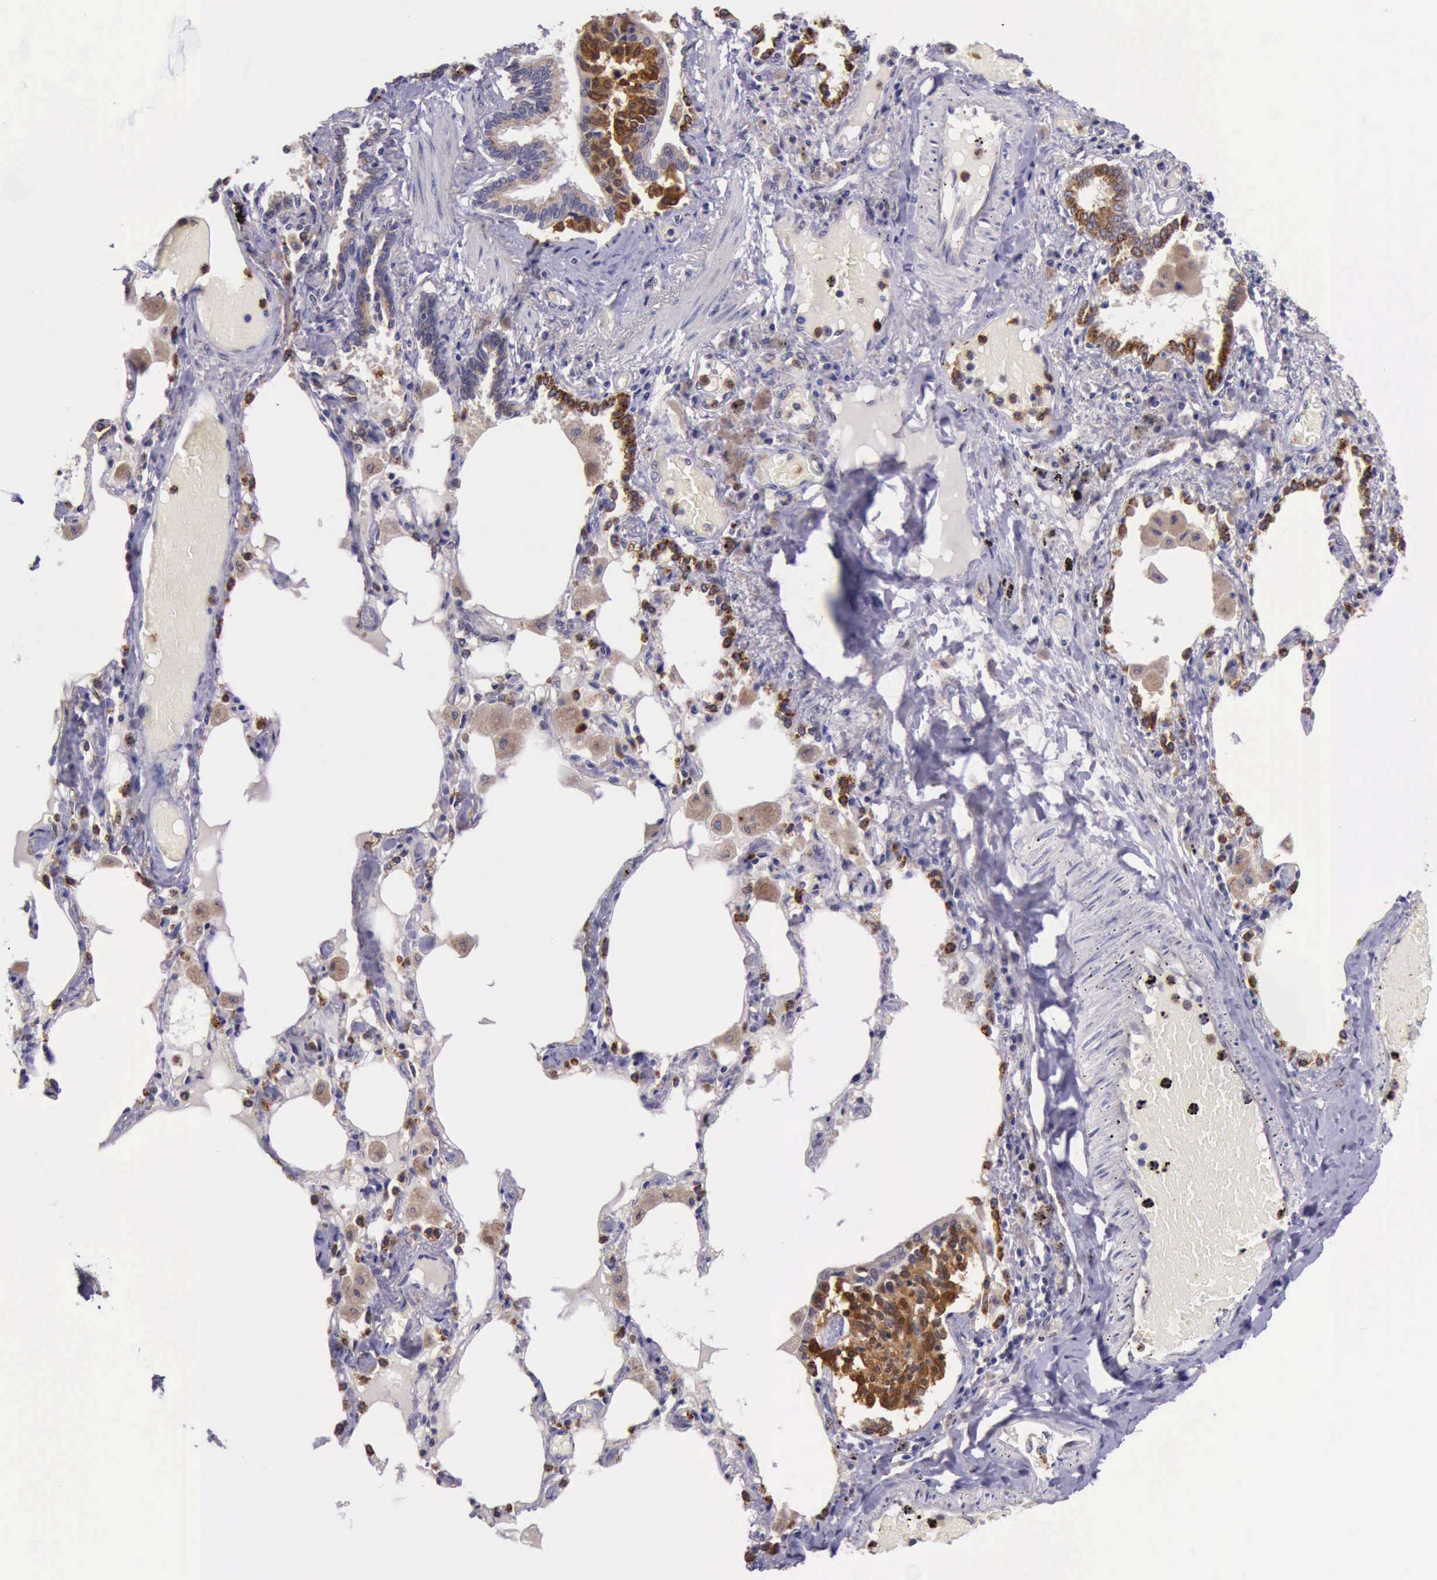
{"staining": {"intensity": "weak", "quantity": ">75%", "location": "cytoplasmic/membranous"}, "tissue": "bronchus", "cell_type": "Respiratory epithelial cells", "image_type": "normal", "snomed": [{"axis": "morphology", "description": "Normal tissue, NOS"}, {"axis": "morphology", "description": "Squamous cell carcinoma, NOS"}, {"axis": "topography", "description": "Bronchus"}, {"axis": "topography", "description": "Lung"}], "caption": "This photomicrograph reveals immunohistochemistry (IHC) staining of unremarkable human bronchus, with low weak cytoplasmic/membranous expression in about >75% of respiratory epithelial cells.", "gene": "PLEK2", "patient": {"sex": "female", "age": 47}}